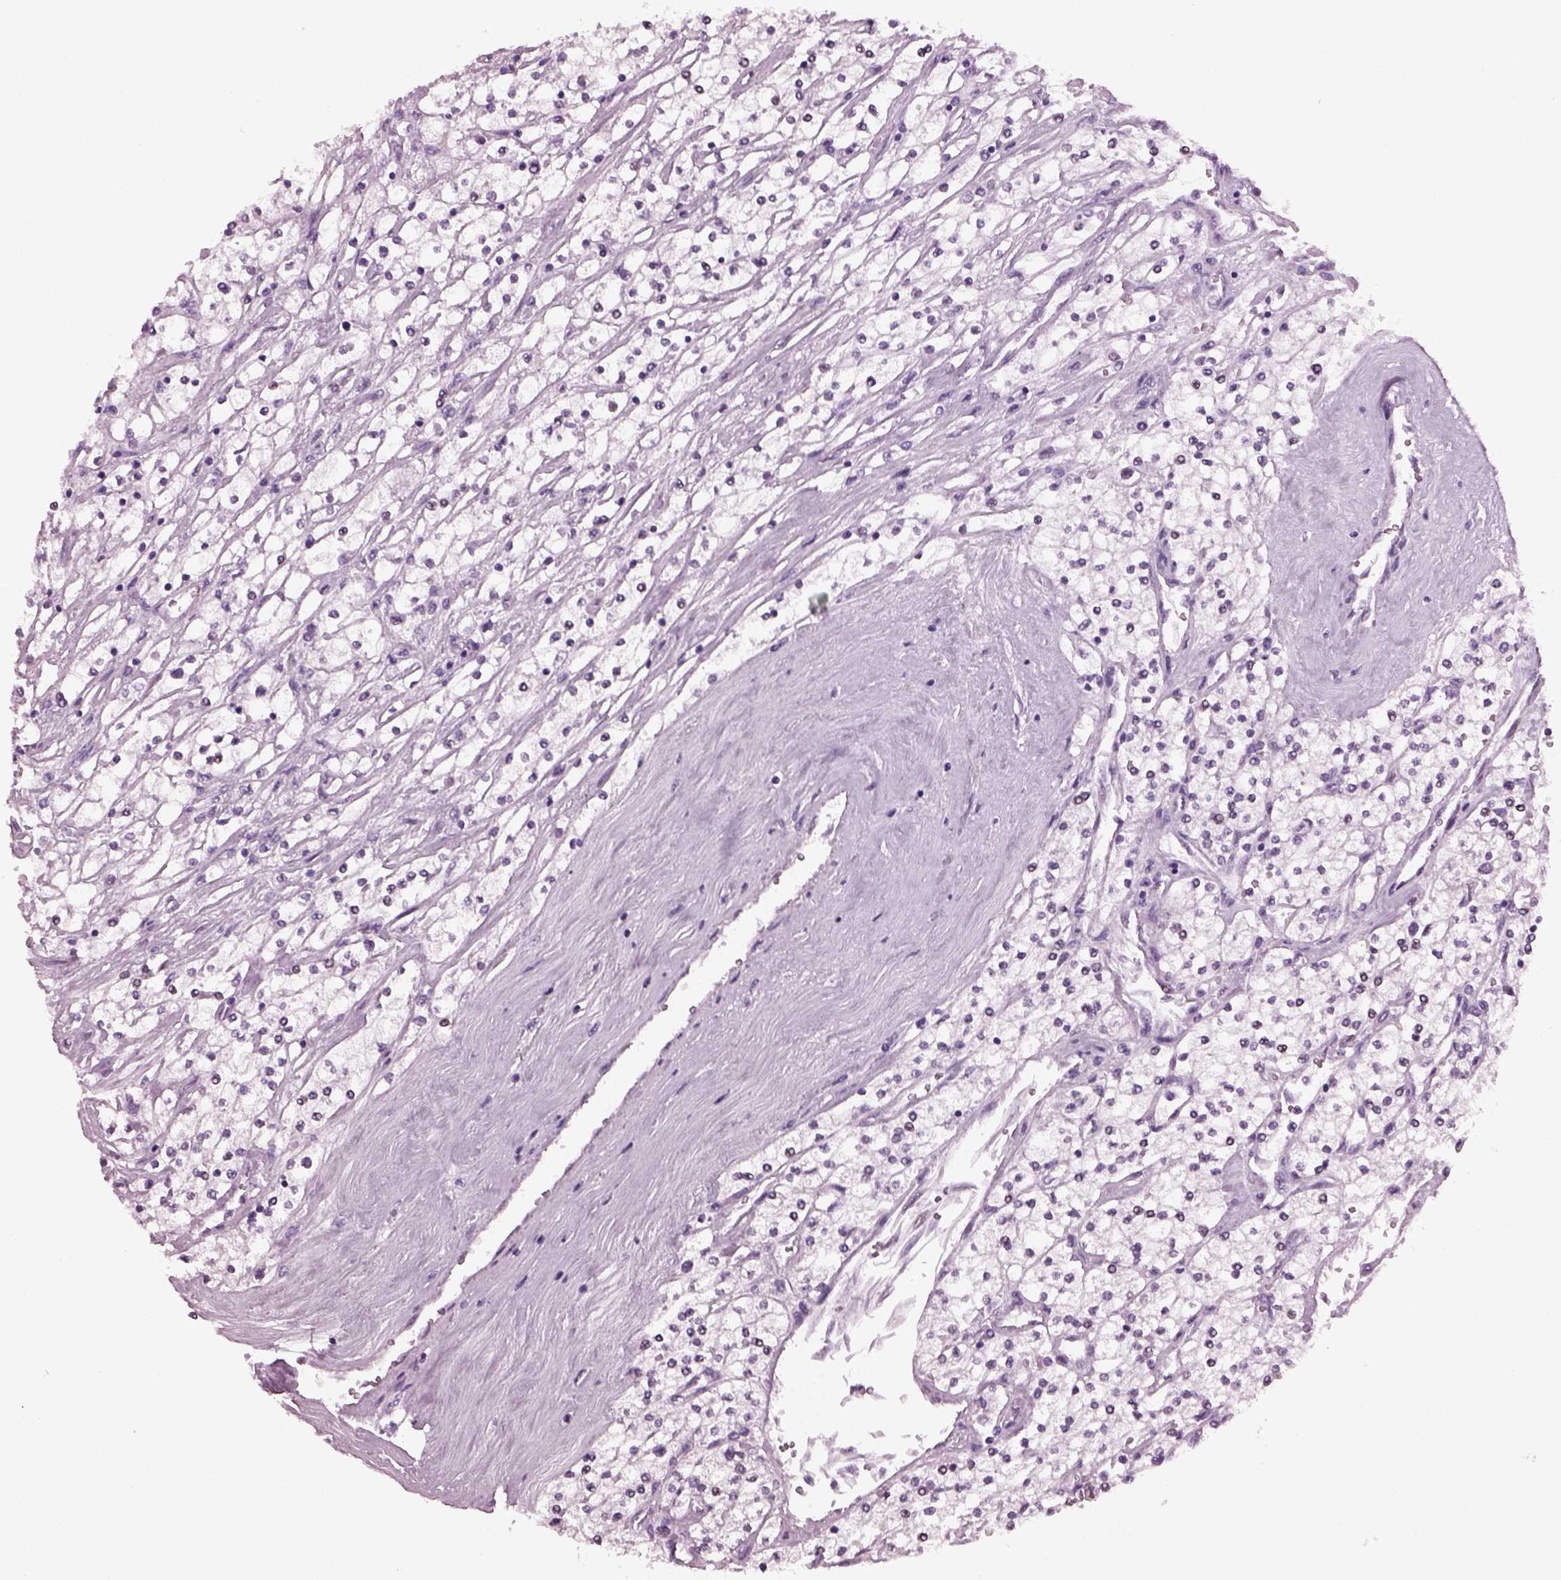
{"staining": {"intensity": "negative", "quantity": "none", "location": "none"}, "tissue": "renal cancer", "cell_type": "Tumor cells", "image_type": "cancer", "snomed": [{"axis": "morphology", "description": "Adenocarcinoma, NOS"}, {"axis": "topography", "description": "Kidney"}], "caption": "Tumor cells are negative for brown protein staining in renal adenocarcinoma.", "gene": "KRTAP3-2", "patient": {"sex": "male", "age": 80}}